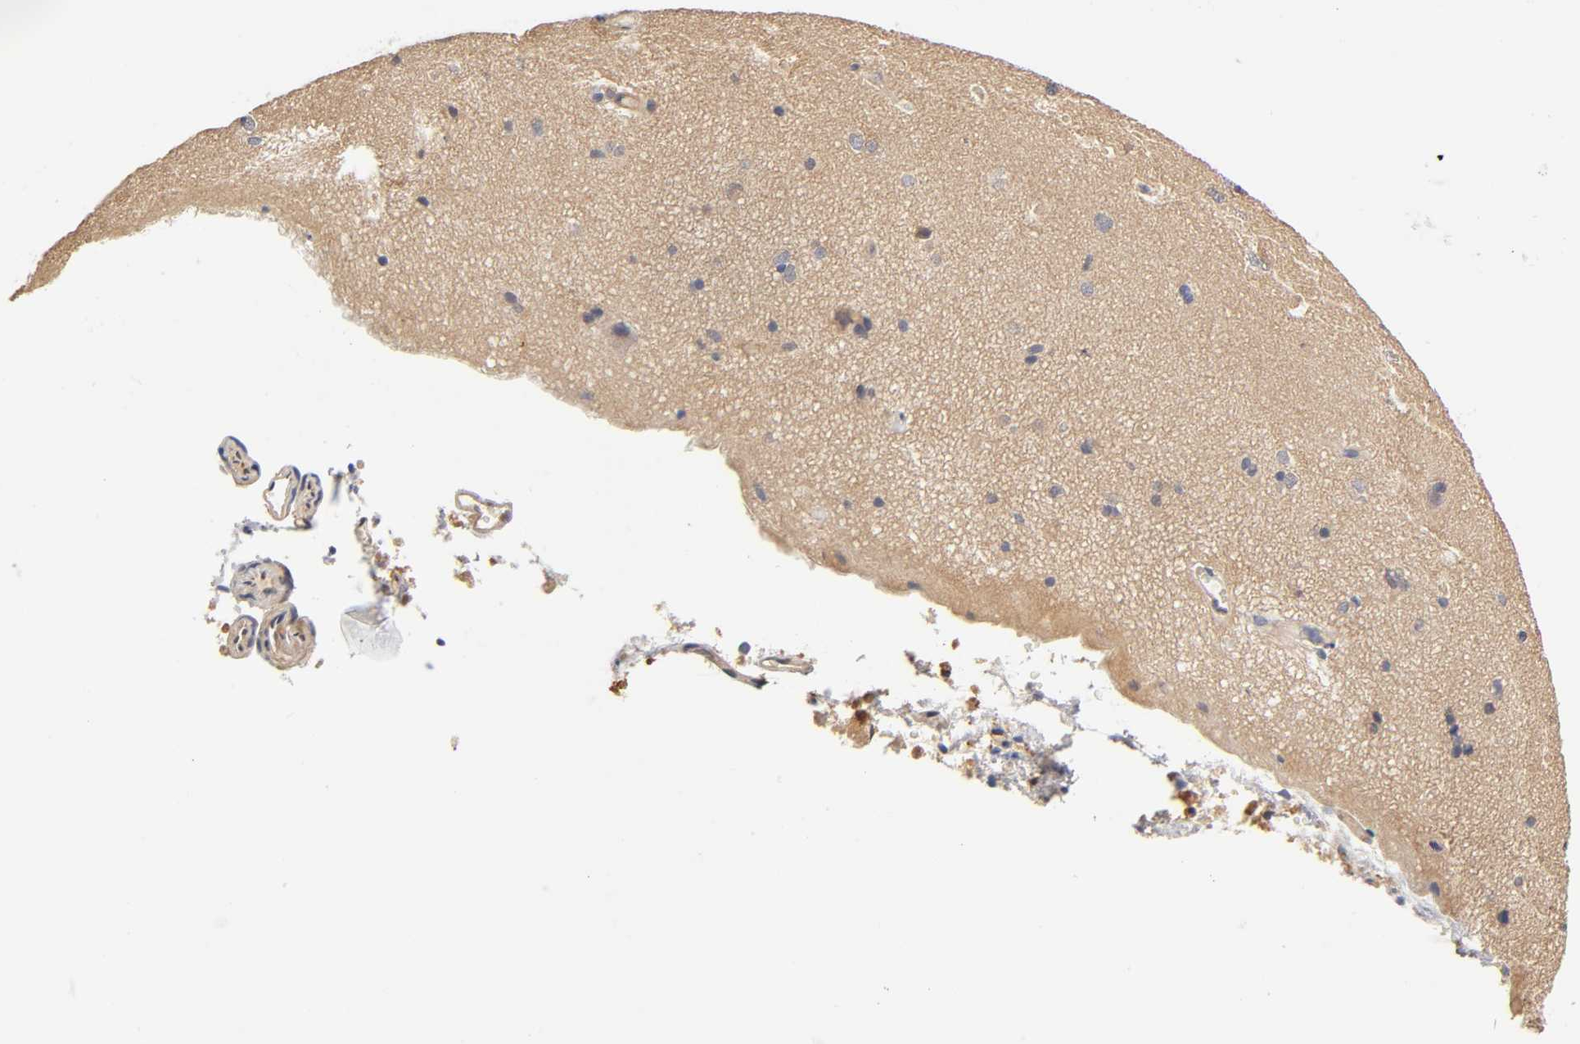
{"staining": {"intensity": "moderate", "quantity": ">75%", "location": "cytoplasmic/membranous"}, "tissue": "cerebral cortex", "cell_type": "Endothelial cells", "image_type": "normal", "snomed": [{"axis": "morphology", "description": "Normal tissue, NOS"}, {"axis": "topography", "description": "Cerebral cortex"}], "caption": "Endothelial cells demonstrate moderate cytoplasmic/membranous staining in approximately >75% of cells in unremarkable cerebral cortex.", "gene": "PDE5A", "patient": {"sex": "female", "age": 45}}